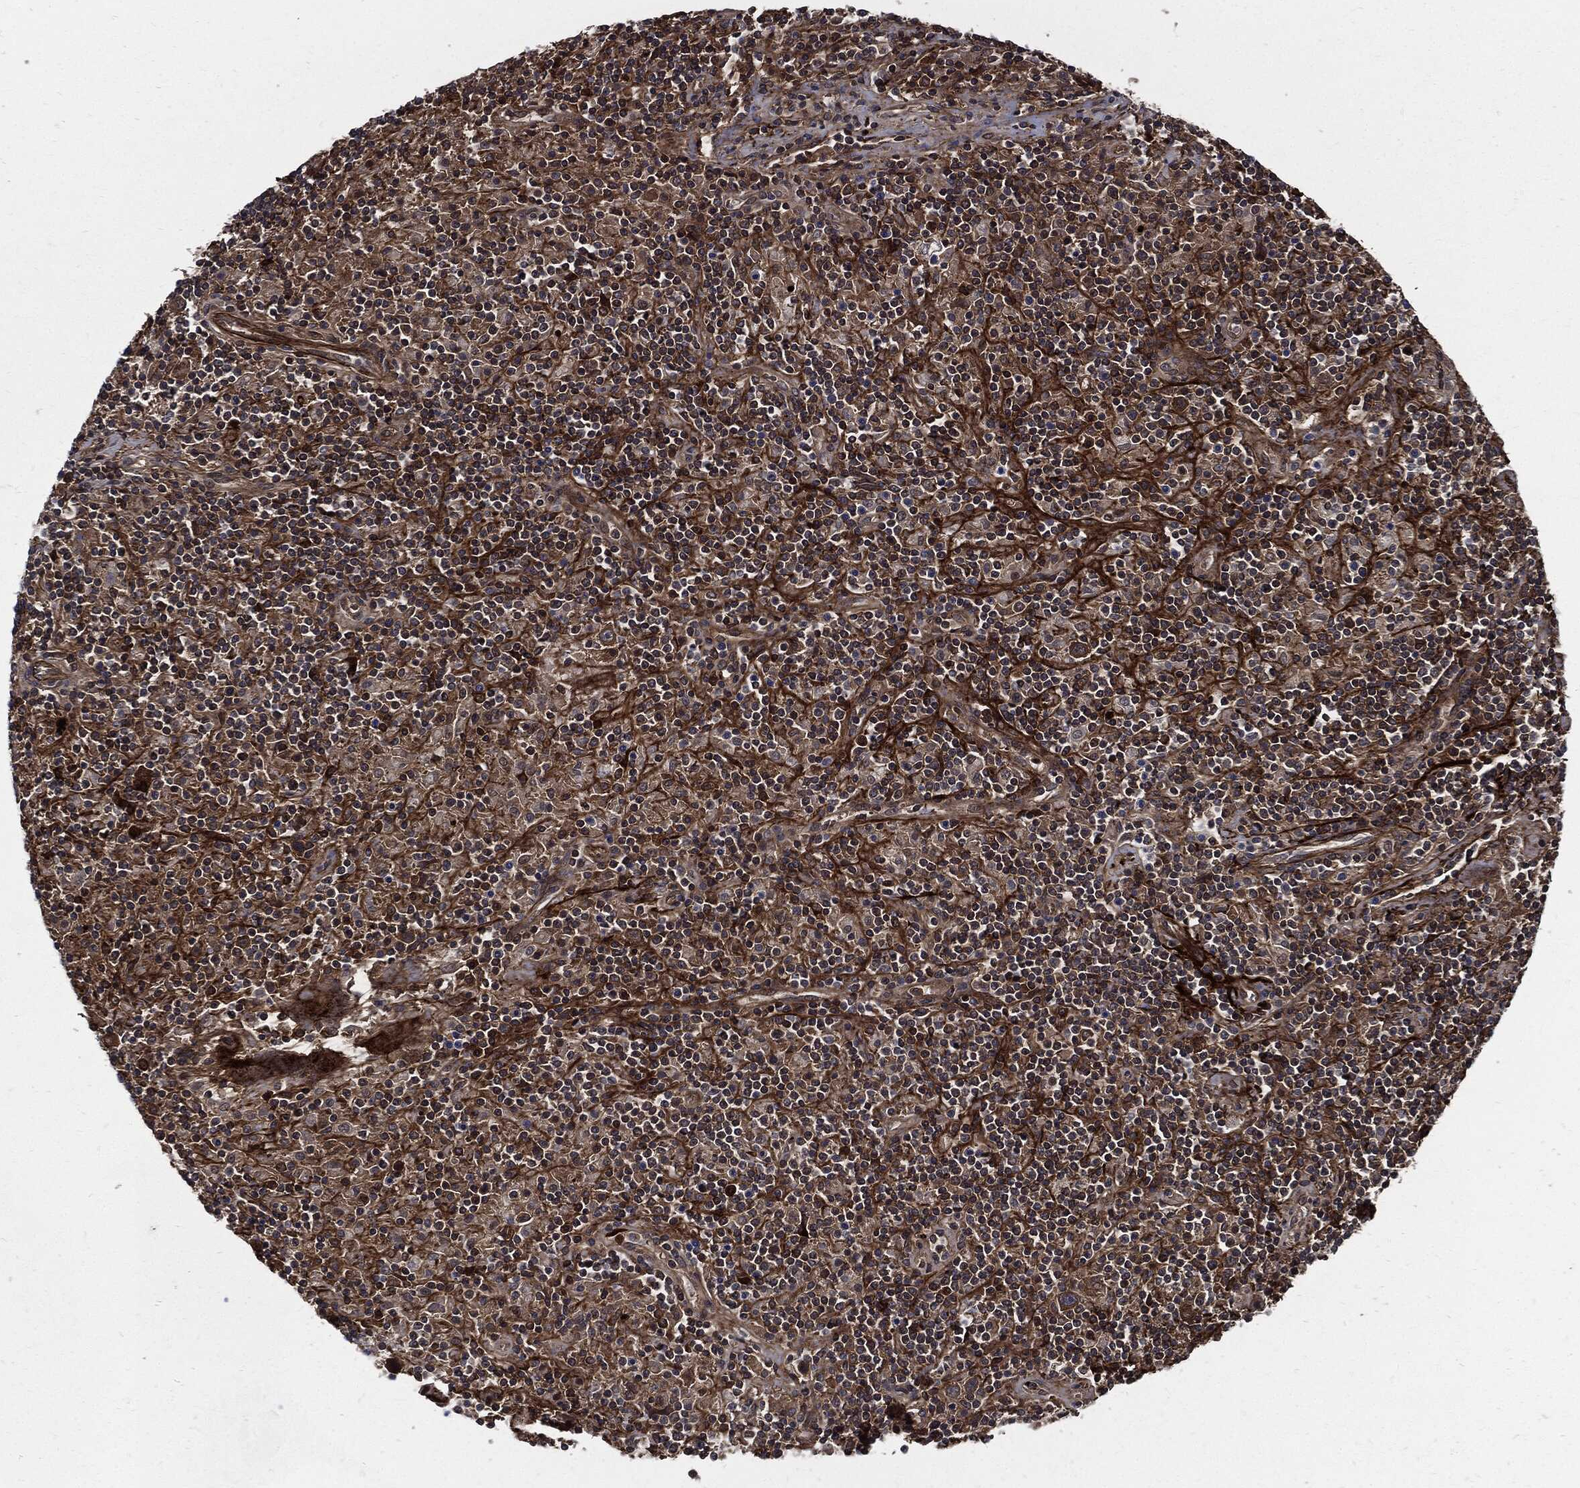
{"staining": {"intensity": "strong", "quantity": ">75%", "location": "cytoplasmic/membranous"}, "tissue": "lymphoma", "cell_type": "Tumor cells", "image_type": "cancer", "snomed": [{"axis": "morphology", "description": "Hodgkin's disease, NOS"}, {"axis": "topography", "description": "Lymph node"}], "caption": "Immunohistochemical staining of Hodgkin's disease displays high levels of strong cytoplasmic/membranous protein positivity in approximately >75% of tumor cells.", "gene": "CLU", "patient": {"sex": "male", "age": 70}}